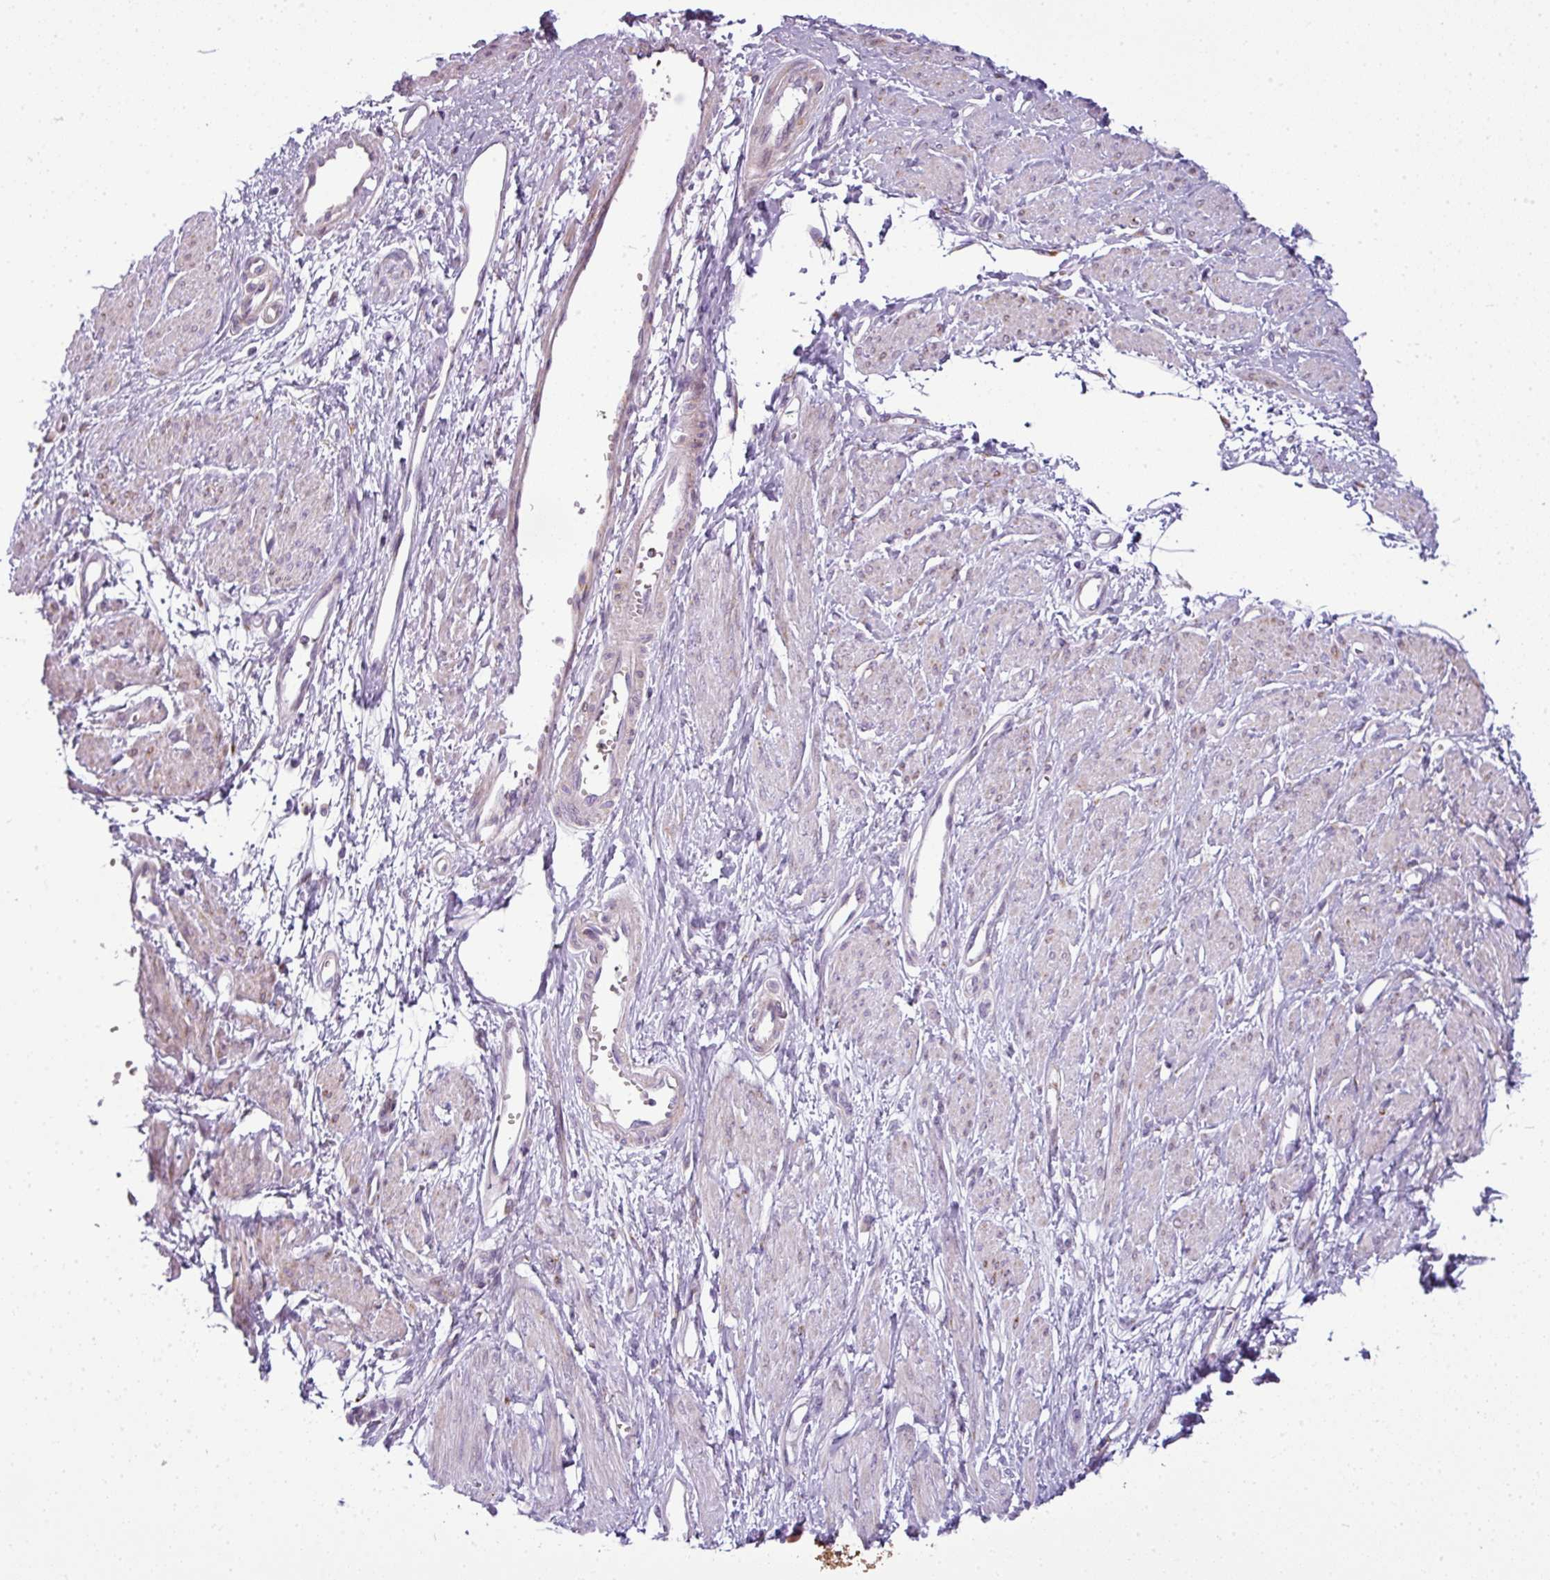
{"staining": {"intensity": "negative", "quantity": "none", "location": "none"}, "tissue": "smooth muscle", "cell_type": "Smooth muscle cells", "image_type": "normal", "snomed": [{"axis": "morphology", "description": "Normal tissue, NOS"}, {"axis": "topography", "description": "Smooth muscle"}, {"axis": "topography", "description": "Uterus"}], "caption": "An immunohistochemistry (IHC) micrograph of benign smooth muscle is shown. There is no staining in smooth muscle cells of smooth muscle. (Stains: DAB immunohistochemistry with hematoxylin counter stain, Microscopy: brightfield microscopy at high magnification).", "gene": "ANKRD18A", "patient": {"sex": "female", "age": 39}}